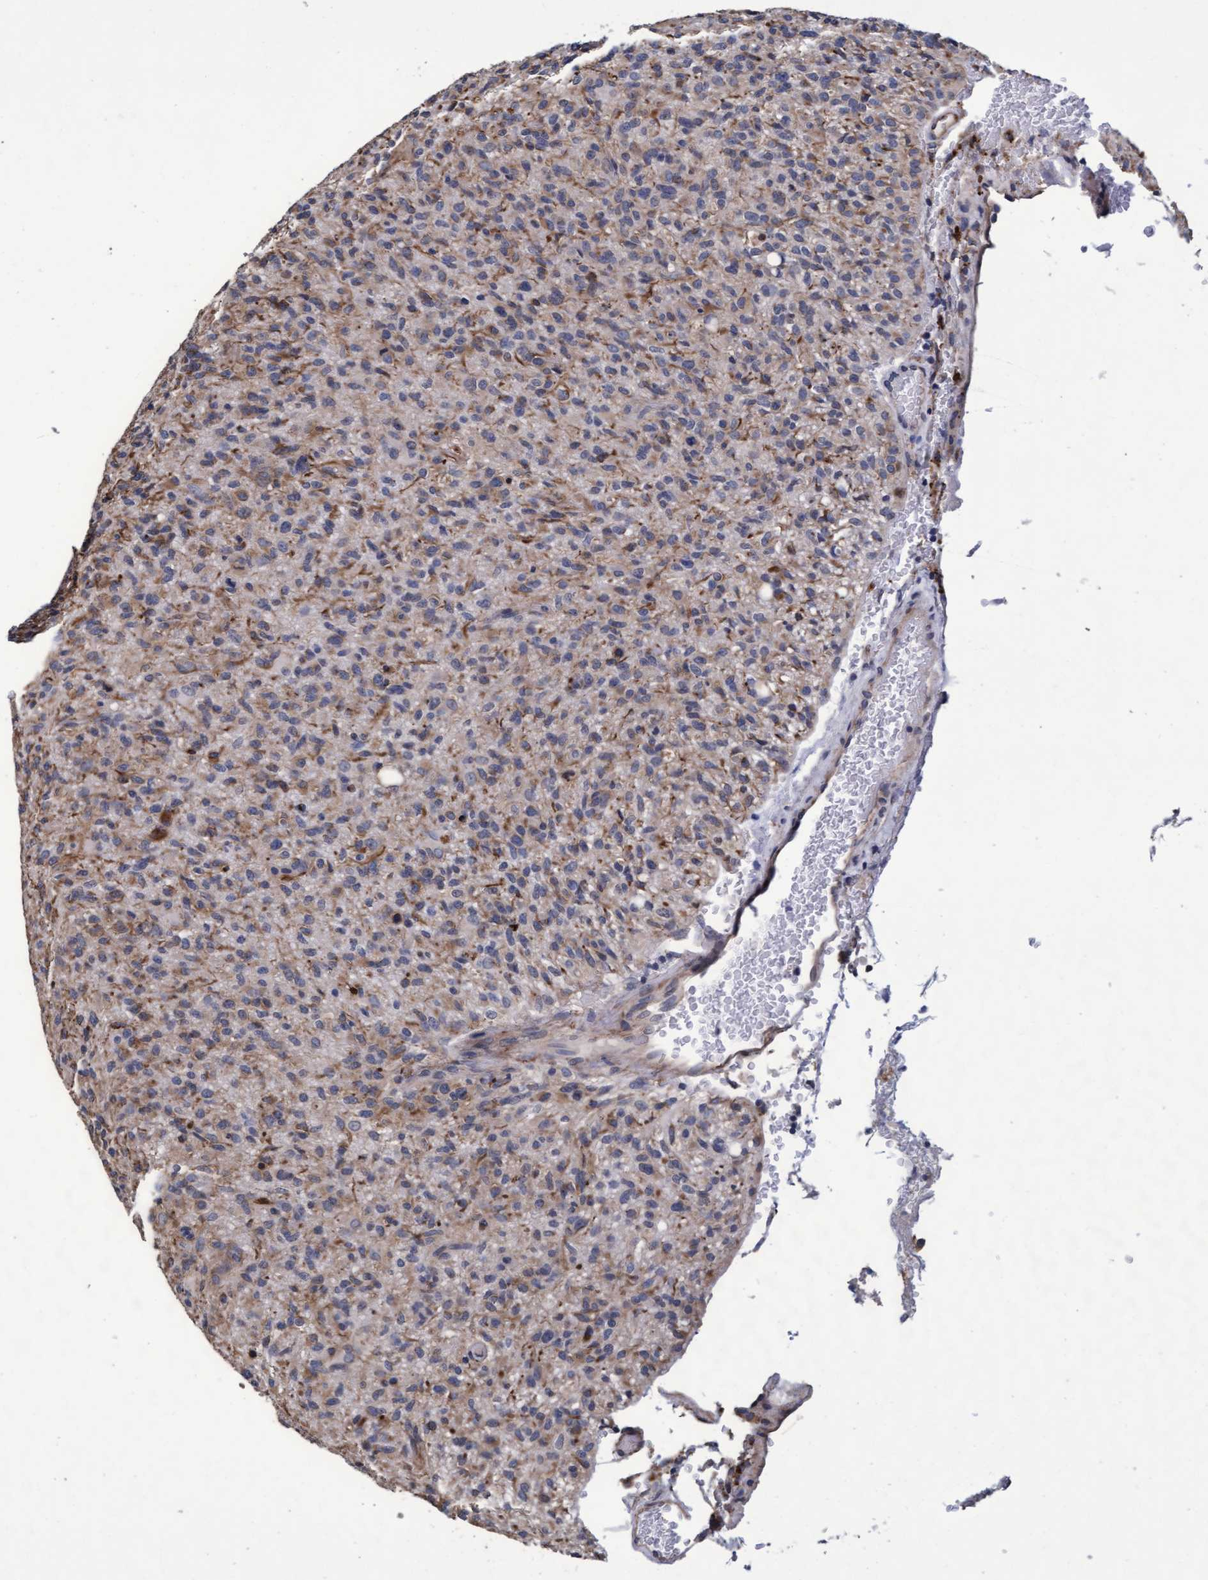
{"staining": {"intensity": "negative", "quantity": "none", "location": "none"}, "tissue": "glioma", "cell_type": "Tumor cells", "image_type": "cancer", "snomed": [{"axis": "morphology", "description": "Glioma, malignant, High grade"}, {"axis": "topography", "description": "Brain"}], "caption": "This image is of malignant glioma (high-grade) stained with immunohistochemistry (IHC) to label a protein in brown with the nuclei are counter-stained blue. There is no expression in tumor cells.", "gene": "CPQ", "patient": {"sex": "male", "age": 71}}